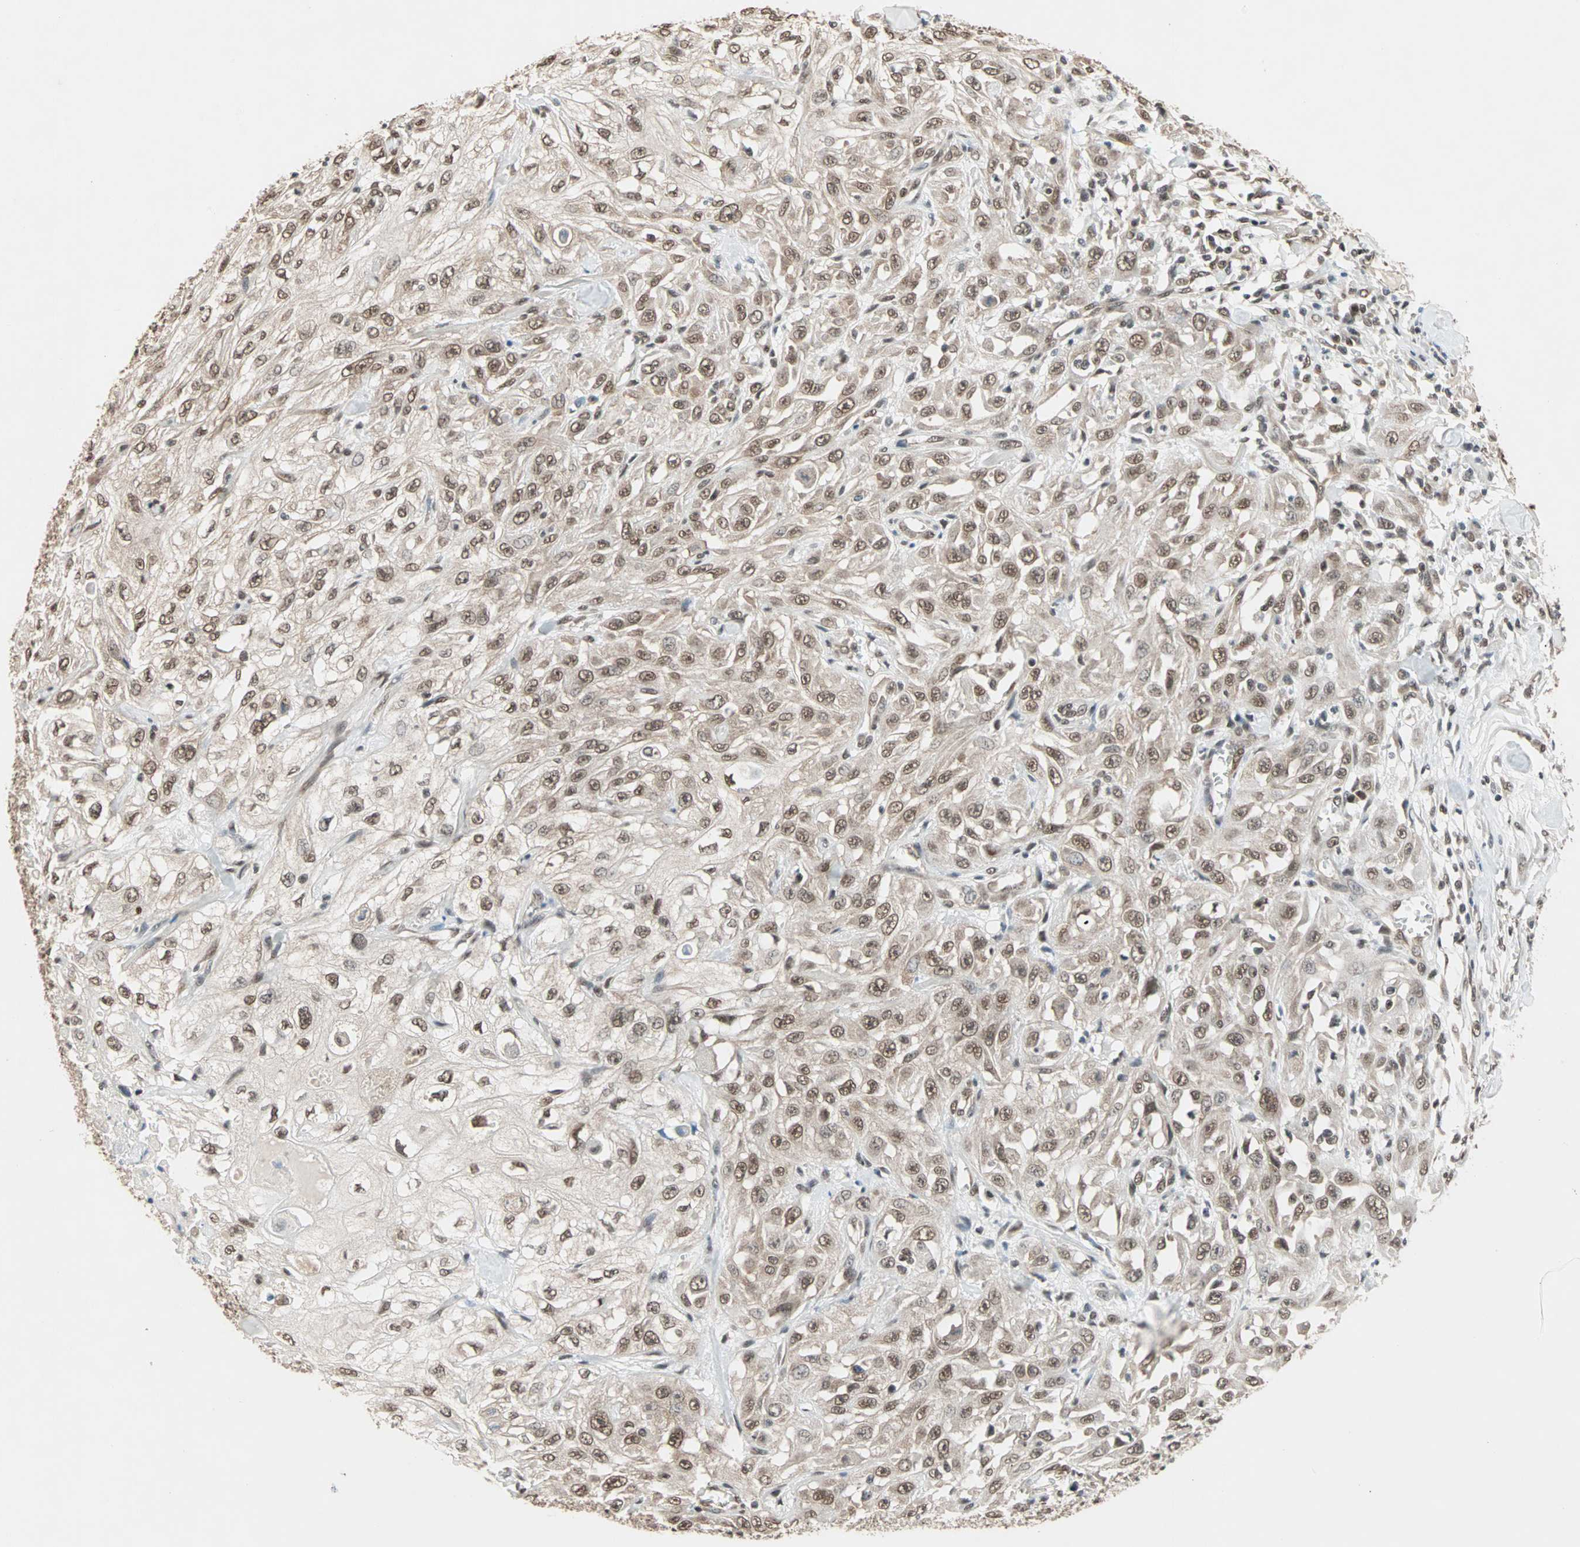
{"staining": {"intensity": "moderate", "quantity": ">75%", "location": "nuclear"}, "tissue": "skin cancer", "cell_type": "Tumor cells", "image_type": "cancer", "snomed": [{"axis": "morphology", "description": "Squamous cell carcinoma, NOS"}, {"axis": "morphology", "description": "Squamous cell carcinoma, metastatic, NOS"}, {"axis": "topography", "description": "Skin"}, {"axis": "topography", "description": "Lymph node"}], "caption": "Tumor cells display medium levels of moderate nuclear positivity in approximately >75% of cells in skin cancer. Using DAB (3,3'-diaminobenzidine) (brown) and hematoxylin (blue) stains, captured at high magnification using brightfield microscopy.", "gene": "DAZAP1", "patient": {"sex": "male", "age": 75}}